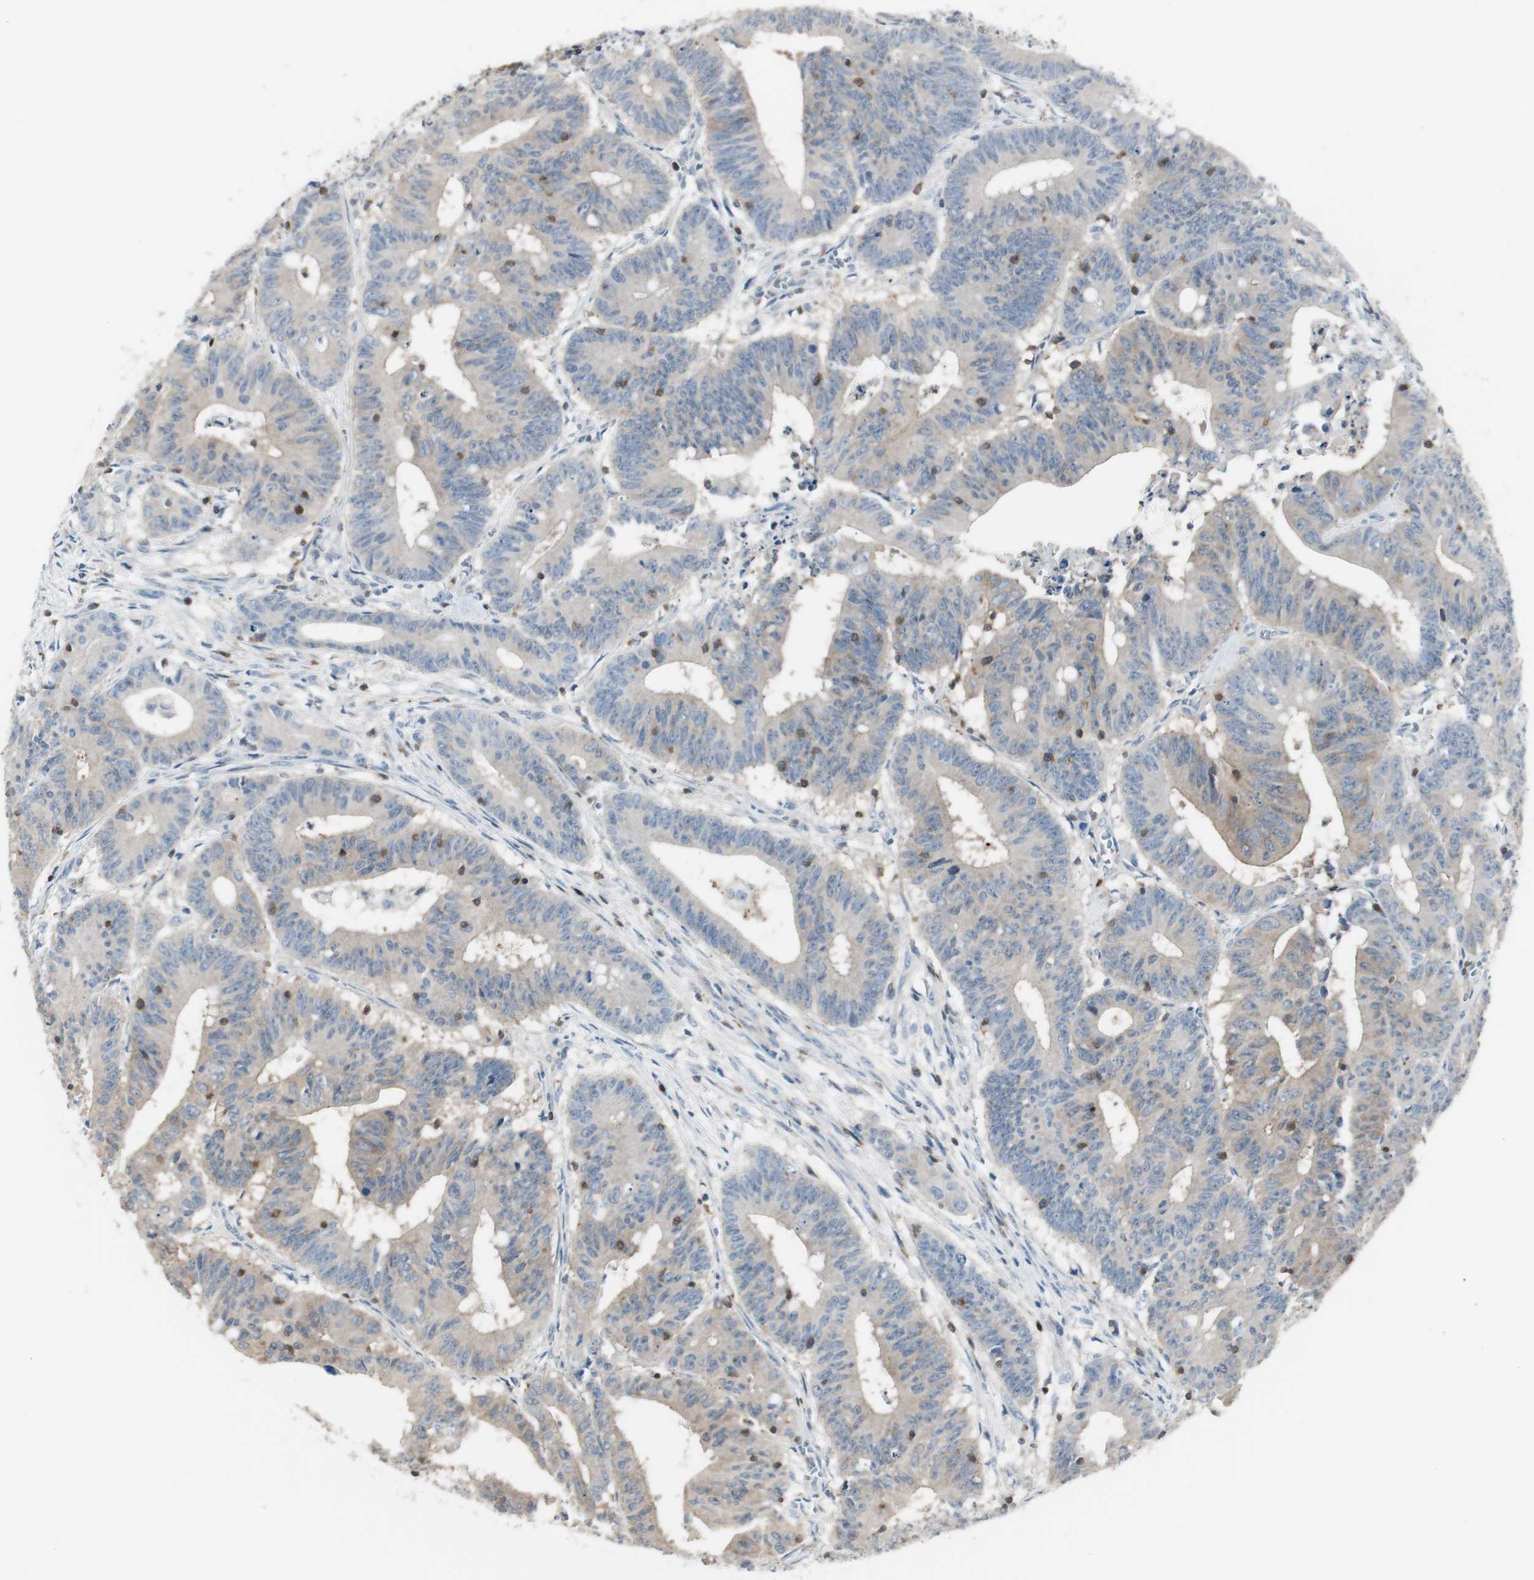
{"staining": {"intensity": "moderate", "quantity": "25%-75%", "location": "cytoplasmic/membranous"}, "tissue": "colorectal cancer", "cell_type": "Tumor cells", "image_type": "cancer", "snomed": [{"axis": "morphology", "description": "Adenocarcinoma, NOS"}, {"axis": "topography", "description": "Colon"}], "caption": "A histopathology image showing moderate cytoplasmic/membranous expression in about 25%-75% of tumor cells in colorectal cancer (adenocarcinoma), as visualized by brown immunohistochemical staining.", "gene": "SLC9A3R1", "patient": {"sex": "male", "age": 45}}